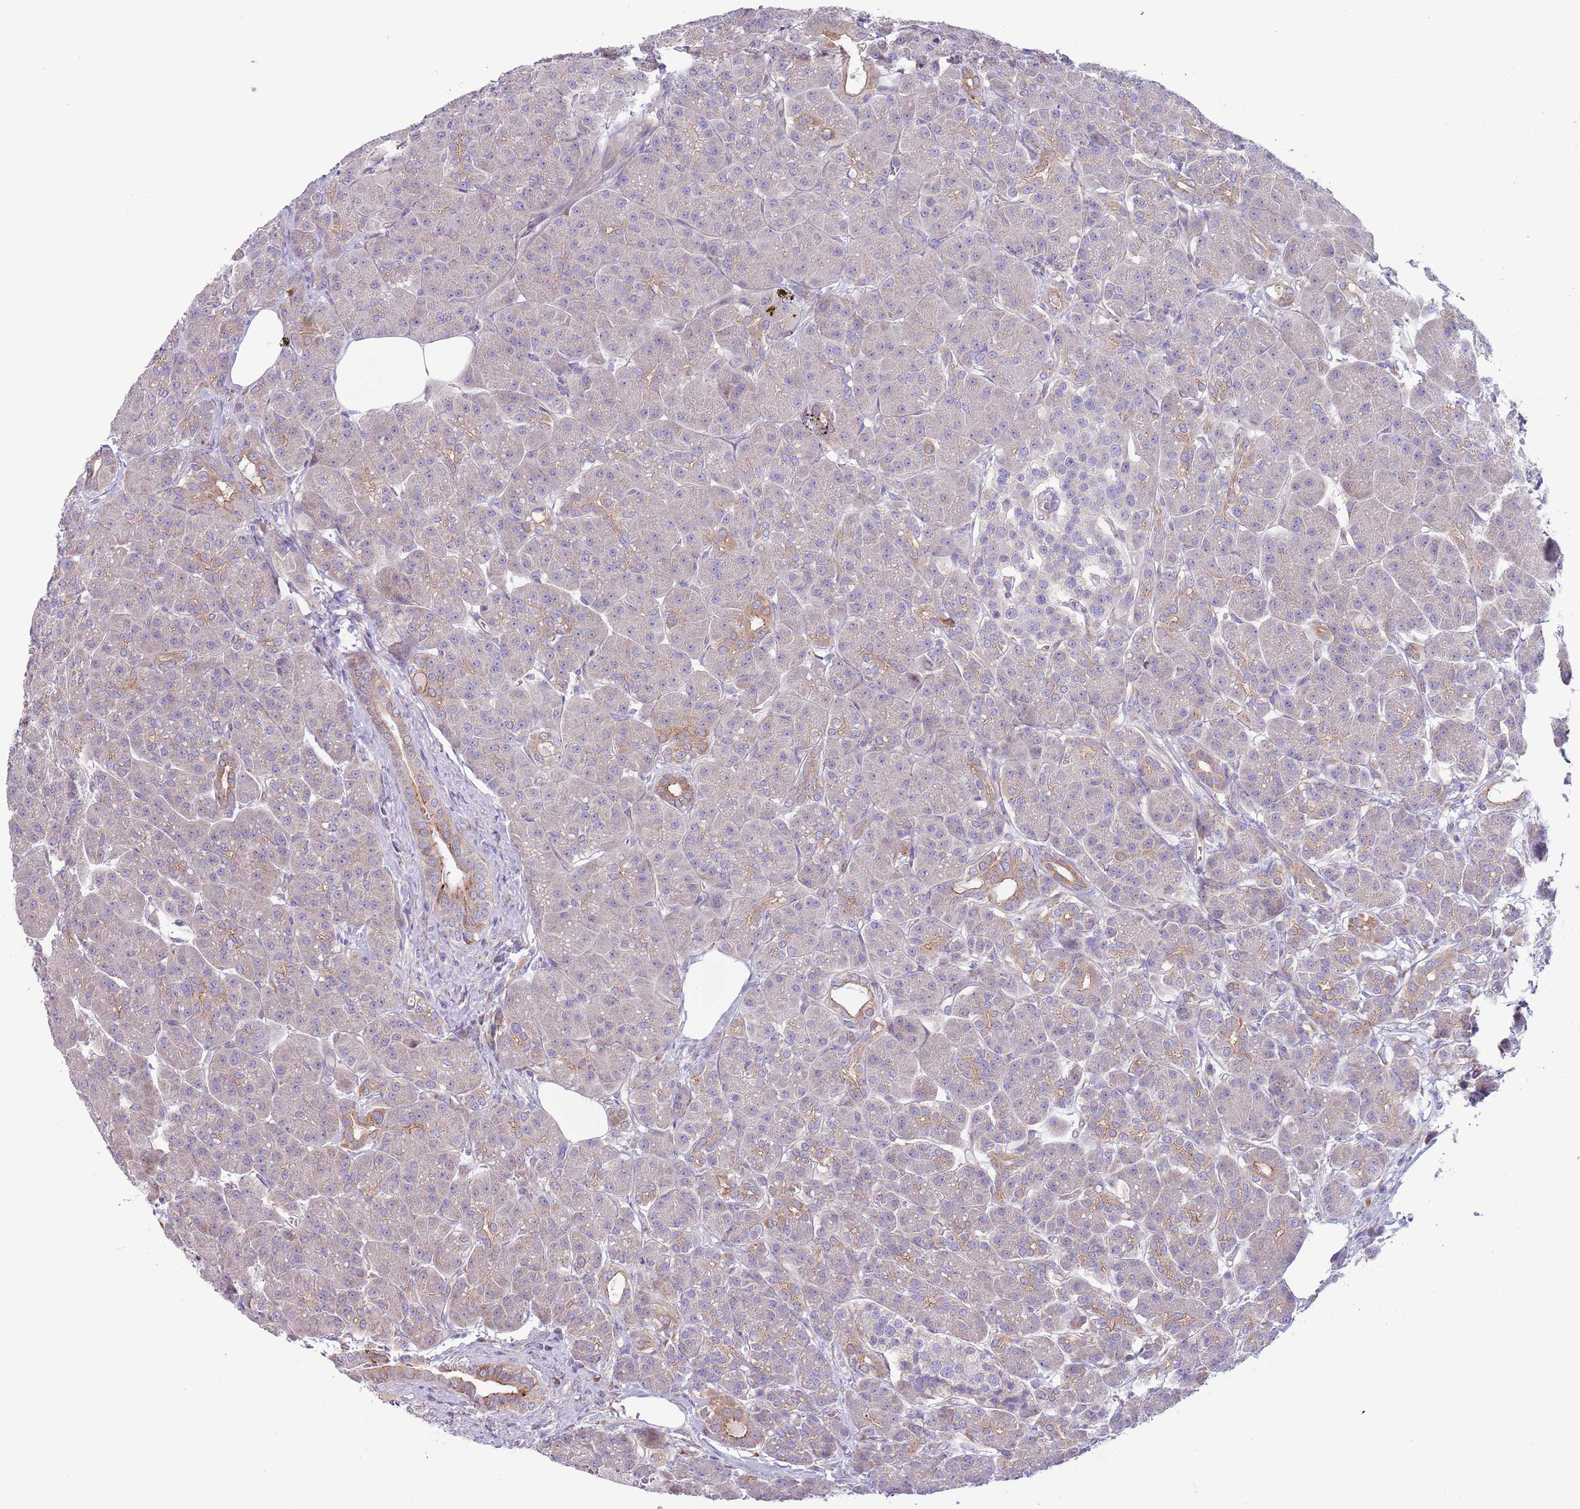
{"staining": {"intensity": "moderate", "quantity": "<25%", "location": "cytoplasmic/membranous"}, "tissue": "pancreas", "cell_type": "Exocrine glandular cells", "image_type": "normal", "snomed": [{"axis": "morphology", "description": "Normal tissue, NOS"}, {"axis": "topography", "description": "Pancreas"}], "caption": "A brown stain highlights moderate cytoplasmic/membranous positivity of a protein in exocrine glandular cells of unremarkable human pancreas. (DAB IHC, brown staining for protein, blue staining for nuclei).", "gene": "TOMM5", "patient": {"sex": "male", "age": 63}}